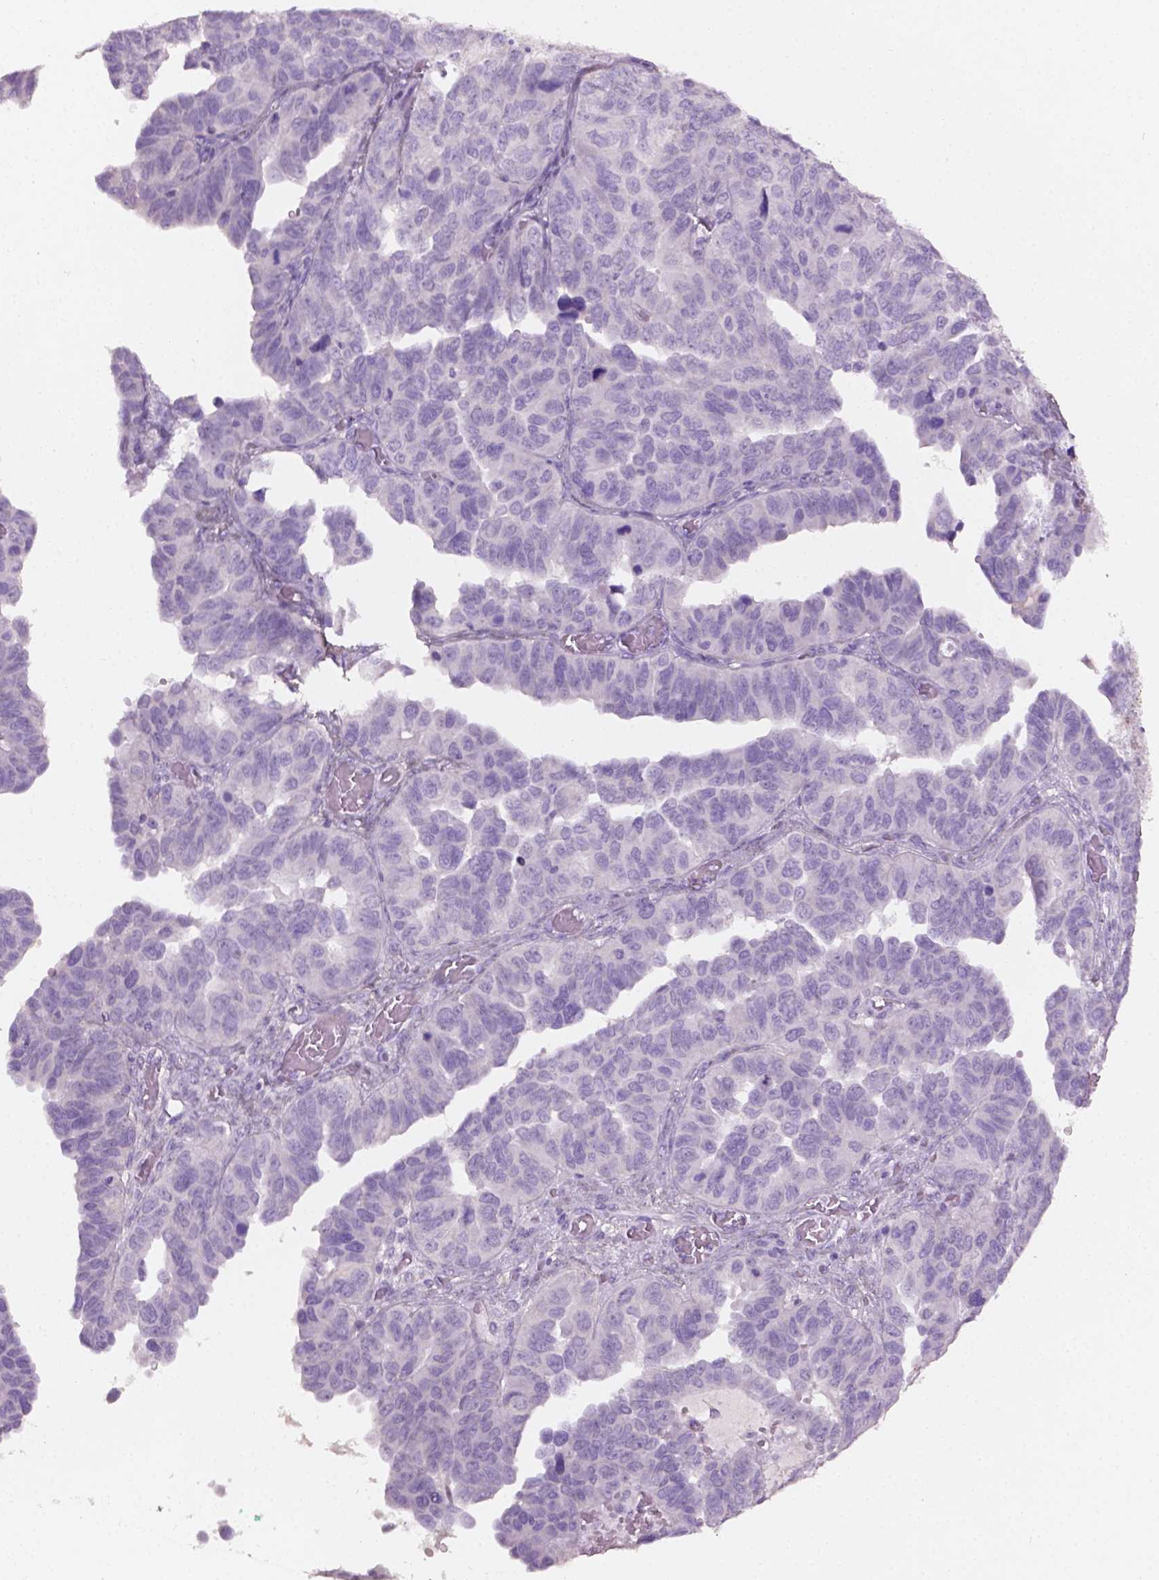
{"staining": {"intensity": "negative", "quantity": "none", "location": "none"}, "tissue": "ovarian cancer", "cell_type": "Tumor cells", "image_type": "cancer", "snomed": [{"axis": "morphology", "description": "Cystadenocarcinoma, serous, NOS"}, {"axis": "topography", "description": "Ovary"}], "caption": "Tumor cells are negative for protein expression in human ovarian cancer.", "gene": "DLG2", "patient": {"sex": "female", "age": 64}}